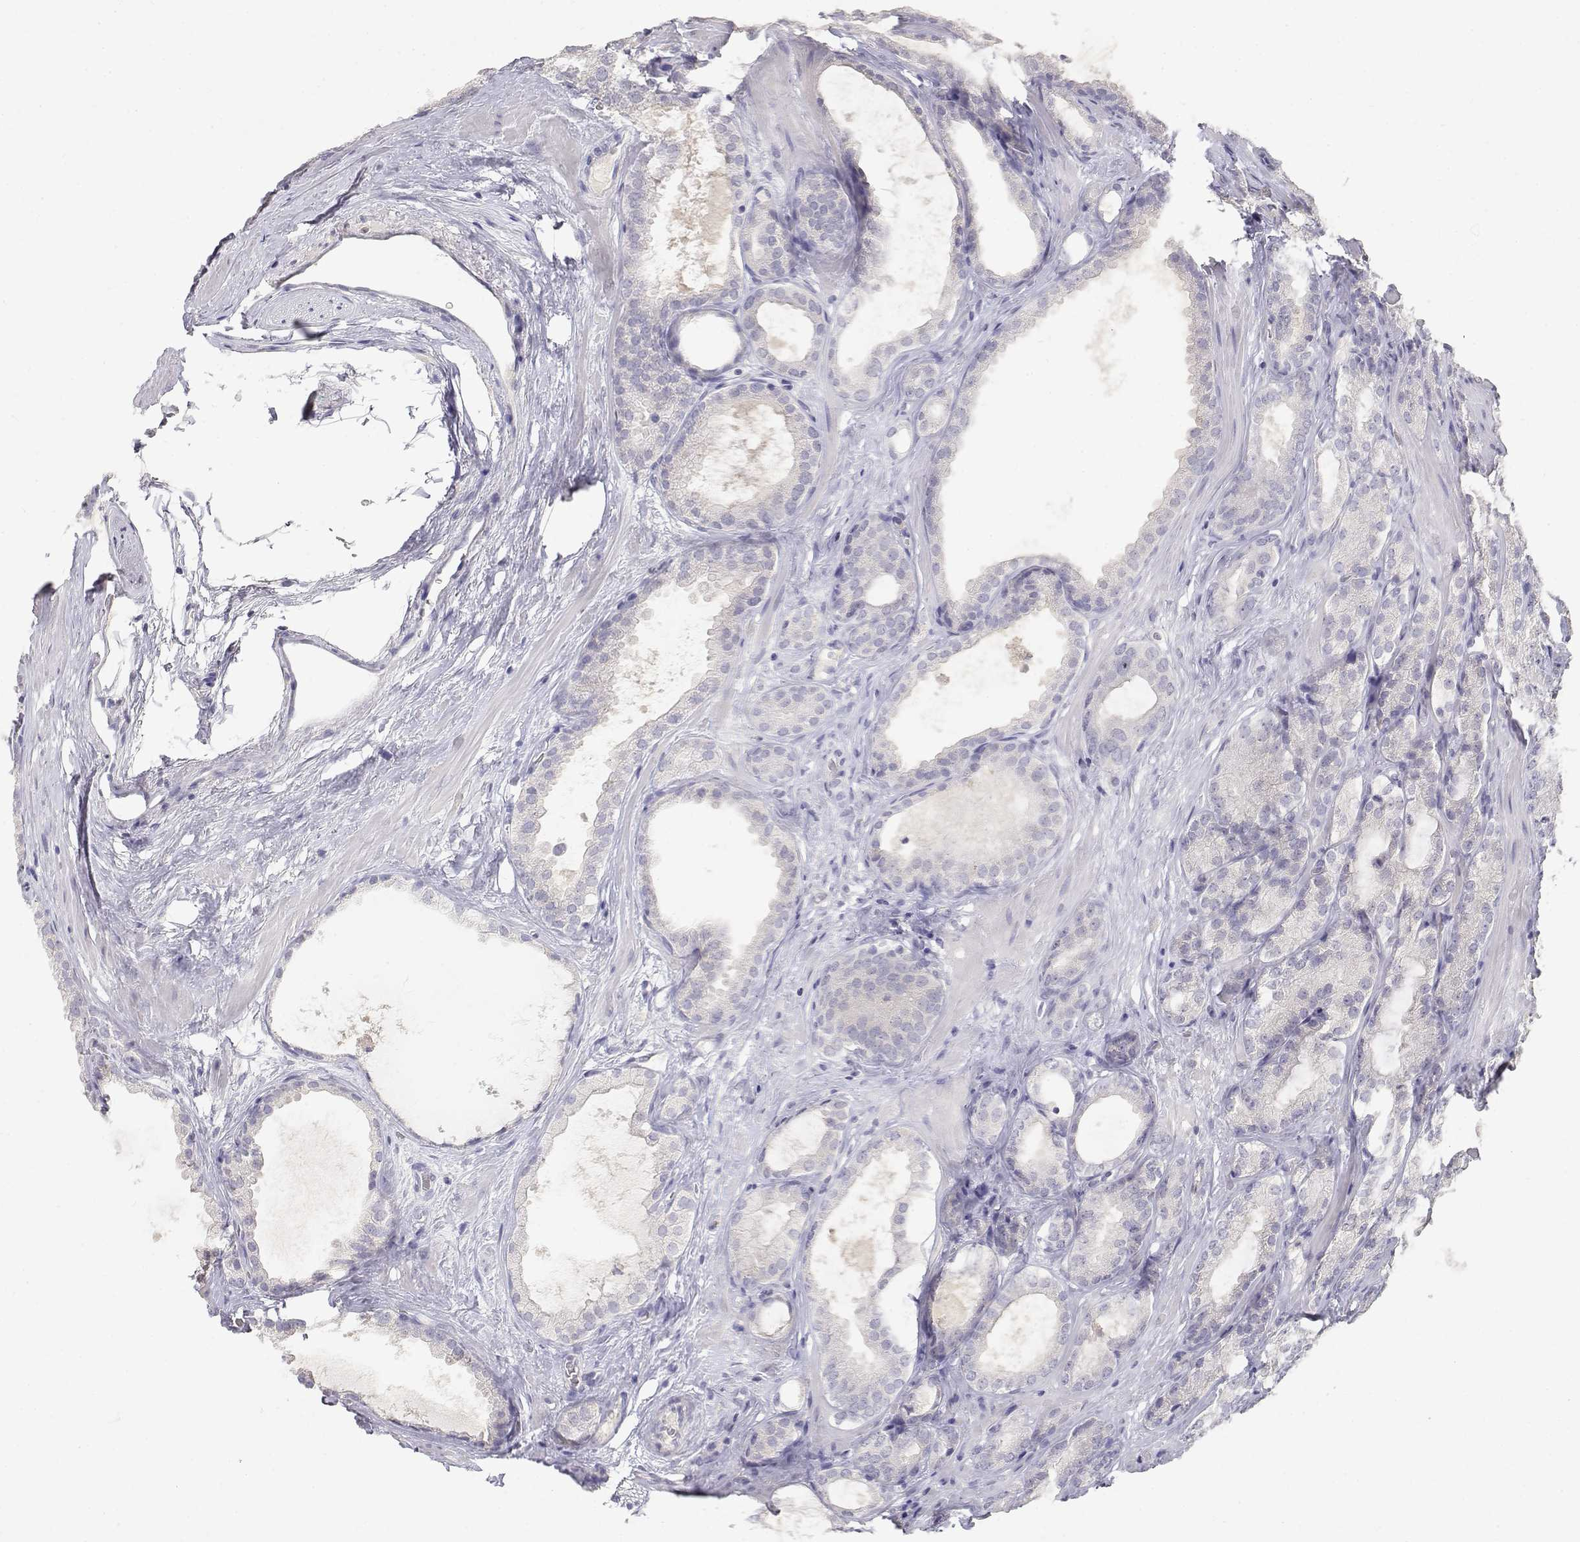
{"staining": {"intensity": "negative", "quantity": "none", "location": "none"}, "tissue": "prostate cancer", "cell_type": "Tumor cells", "image_type": "cancer", "snomed": [{"axis": "morphology", "description": "Adenocarcinoma, High grade"}, {"axis": "topography", "description": "Prostate"}], "caption": "Immunohistochemical staining of prostate cancer (high-grade adenocarcinoma) shows no significant expression in tumor cells. (Immunohistochemistry (ihc), brightfield microscopy, high magnification).", "gene": "ADA", "patient": {"sex": "male", "age": 64}}